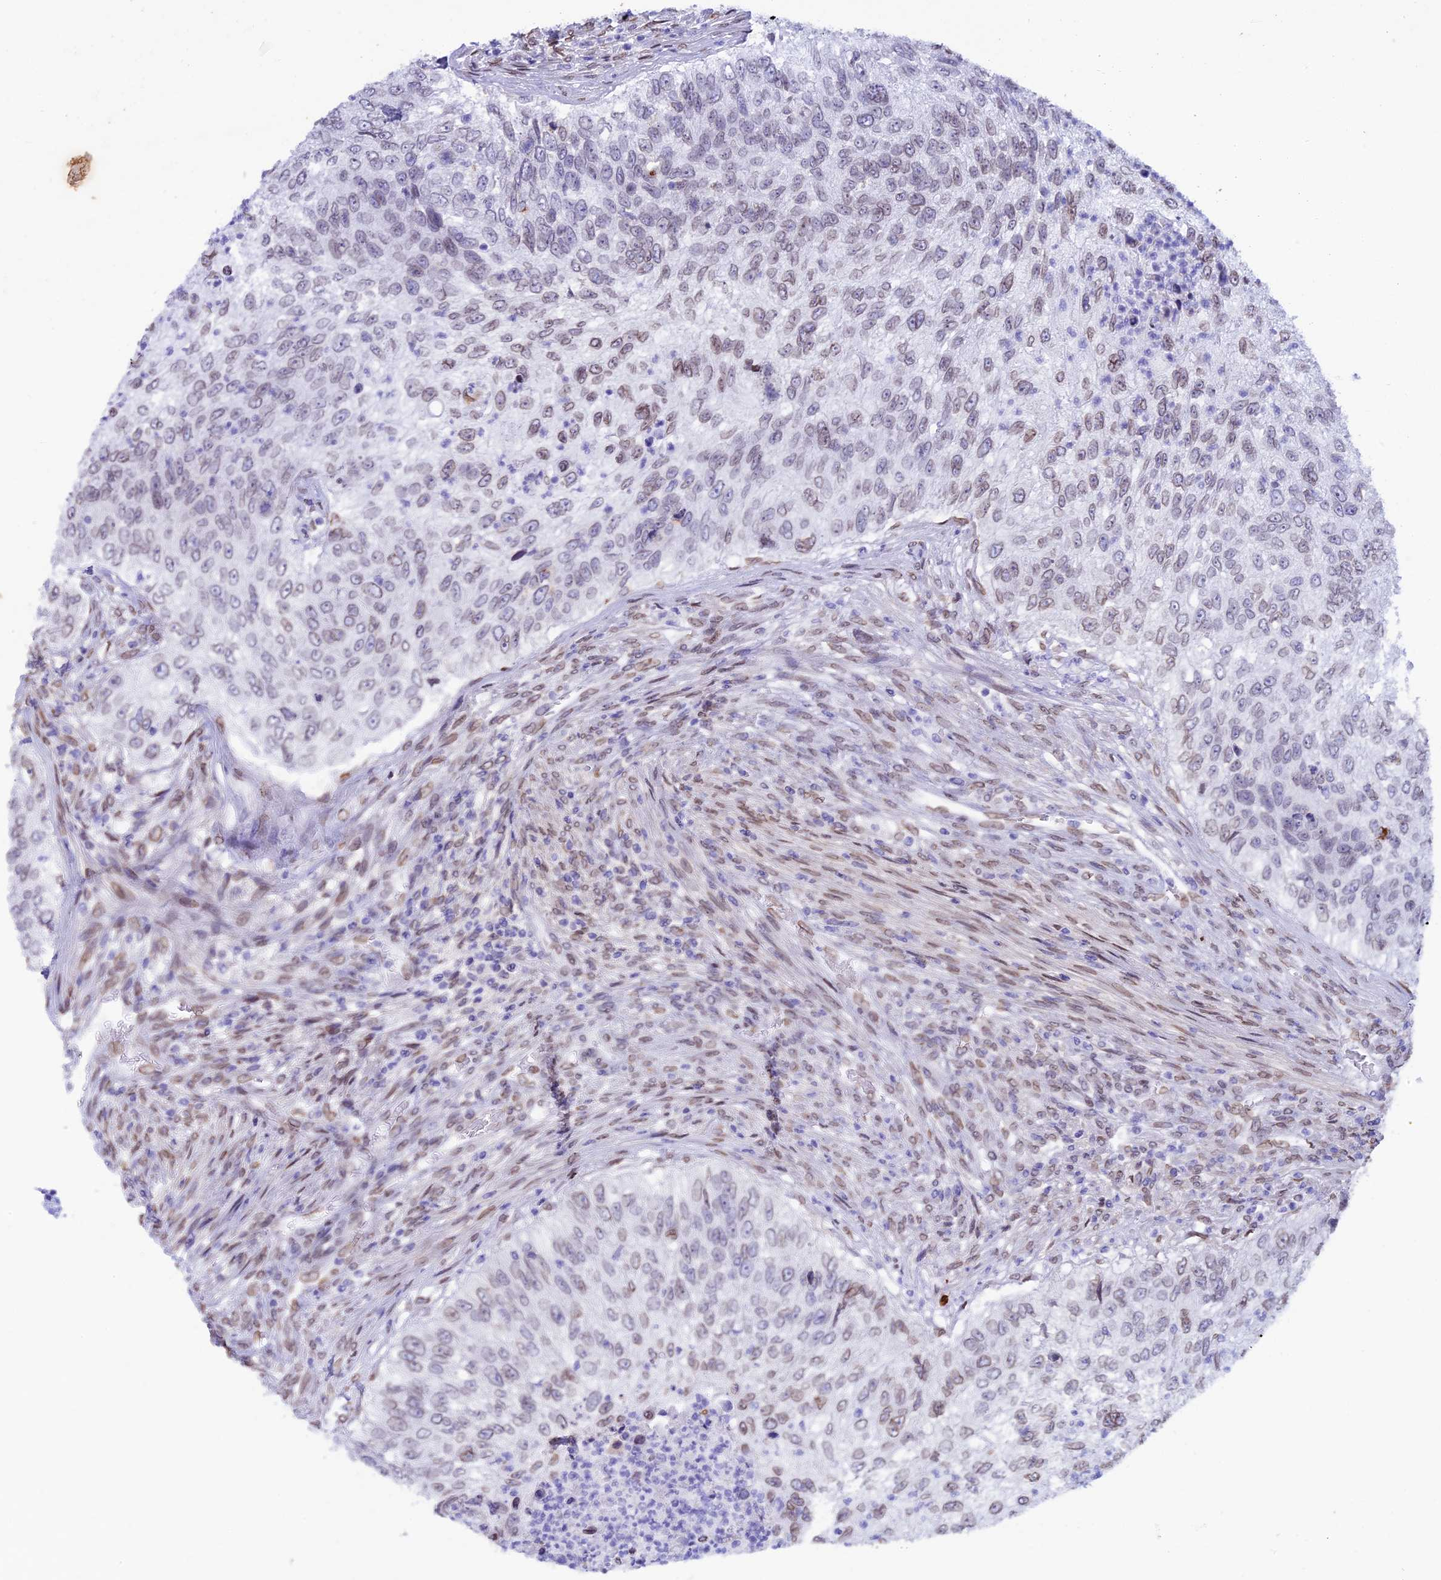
{"staining": {"intensity": "weak", "quantity": "<25%", "location": "cytoplasmic/membranous,nuclear"}, "tissue": "urothelial cancer", "cell_type": "Tumor cells", "image_type": "cancer", "snomed": [{"axis": "morphology", "description": "Urothelial carcinoma, High grade"}, {"axis": "topography", "description": "Urinary bladder"}], "caption": "There is no significant staining in tumor cells of high-grade urothelial carcinoma.", "gene": "TMPRSS7", "patient": {"sex": "female", "age": 60}}